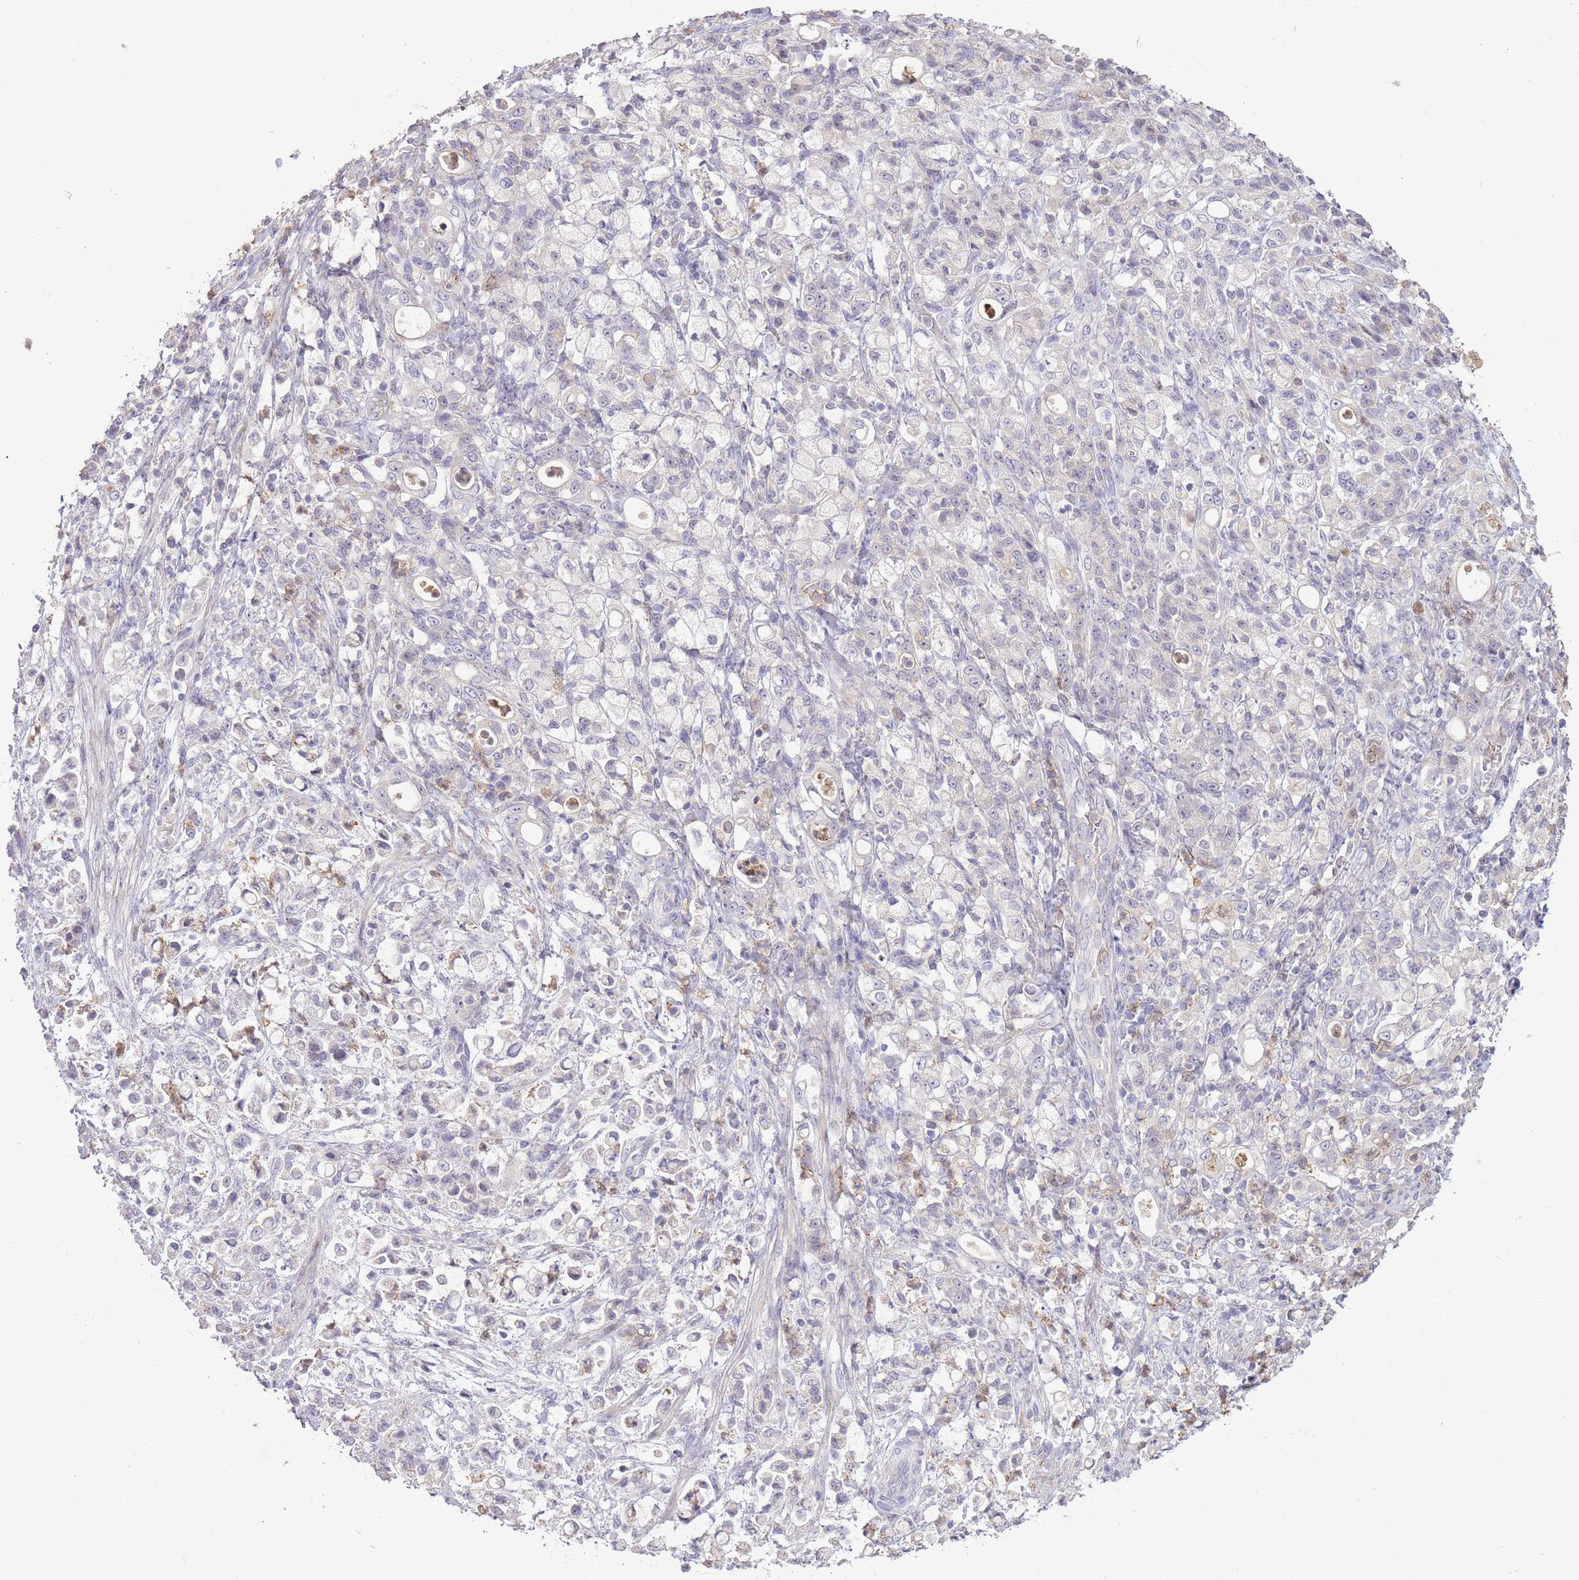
{"staining": {"intensity": "negative", "quantity": "none", "location": "none"}, "tissue": "stomach cancer", "cell_type": "Tumor cells", "image_type": "cancer", "snomed": [{"axis": "morphology", "description": "Adenocarcinoma, NOS"}, {"axis": "topography", "description": "Stomach"}], "caption": "High magnification brightfield microscopy of stomach adenocarcinoma stained with DAB (3,3'-diaminobenzidine) (brown) and counterstained with hematoxylin (blue): tumor cells show no significant staining.", "gene": "ZNF304", "patient": {"sex": "female", "age": 60}}